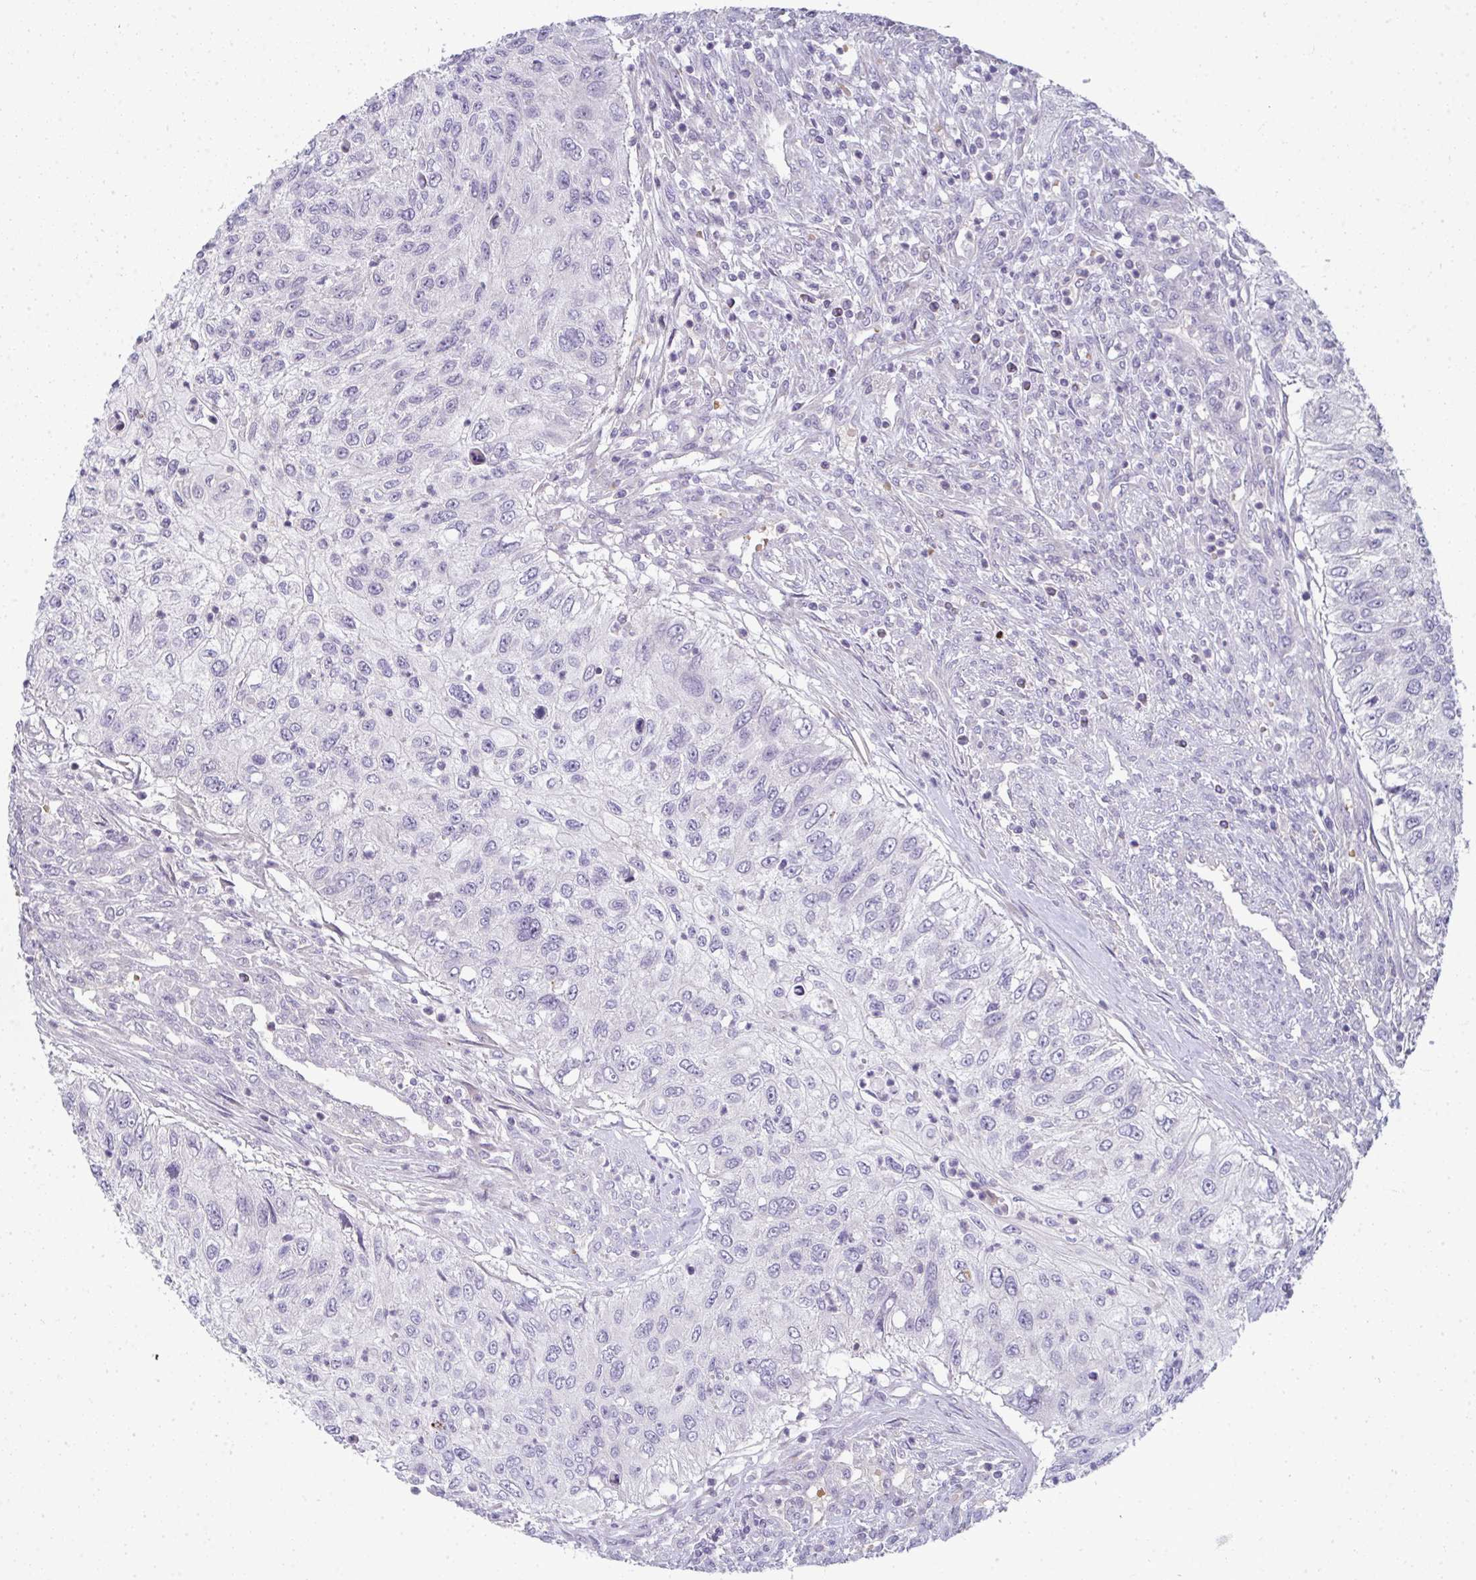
{"staining": {"intensity": "negative", "quantity": "none", "location": "none"}, "tissue": "urothelial cancer", "cell_type": "Tumor cells", "image_type": "cancer", "snomed": [{"axis": "morphology", "description": "Urothelial carcinoma, High grade"}, {"axis": "topography", "description": "Urinary bladder"}], "caption": "Immunohistochemistry of human urothelial cancer displays no staining in tumor cells.", "gene": "SHB", "patient": {"sex": "female", "age": 60}}